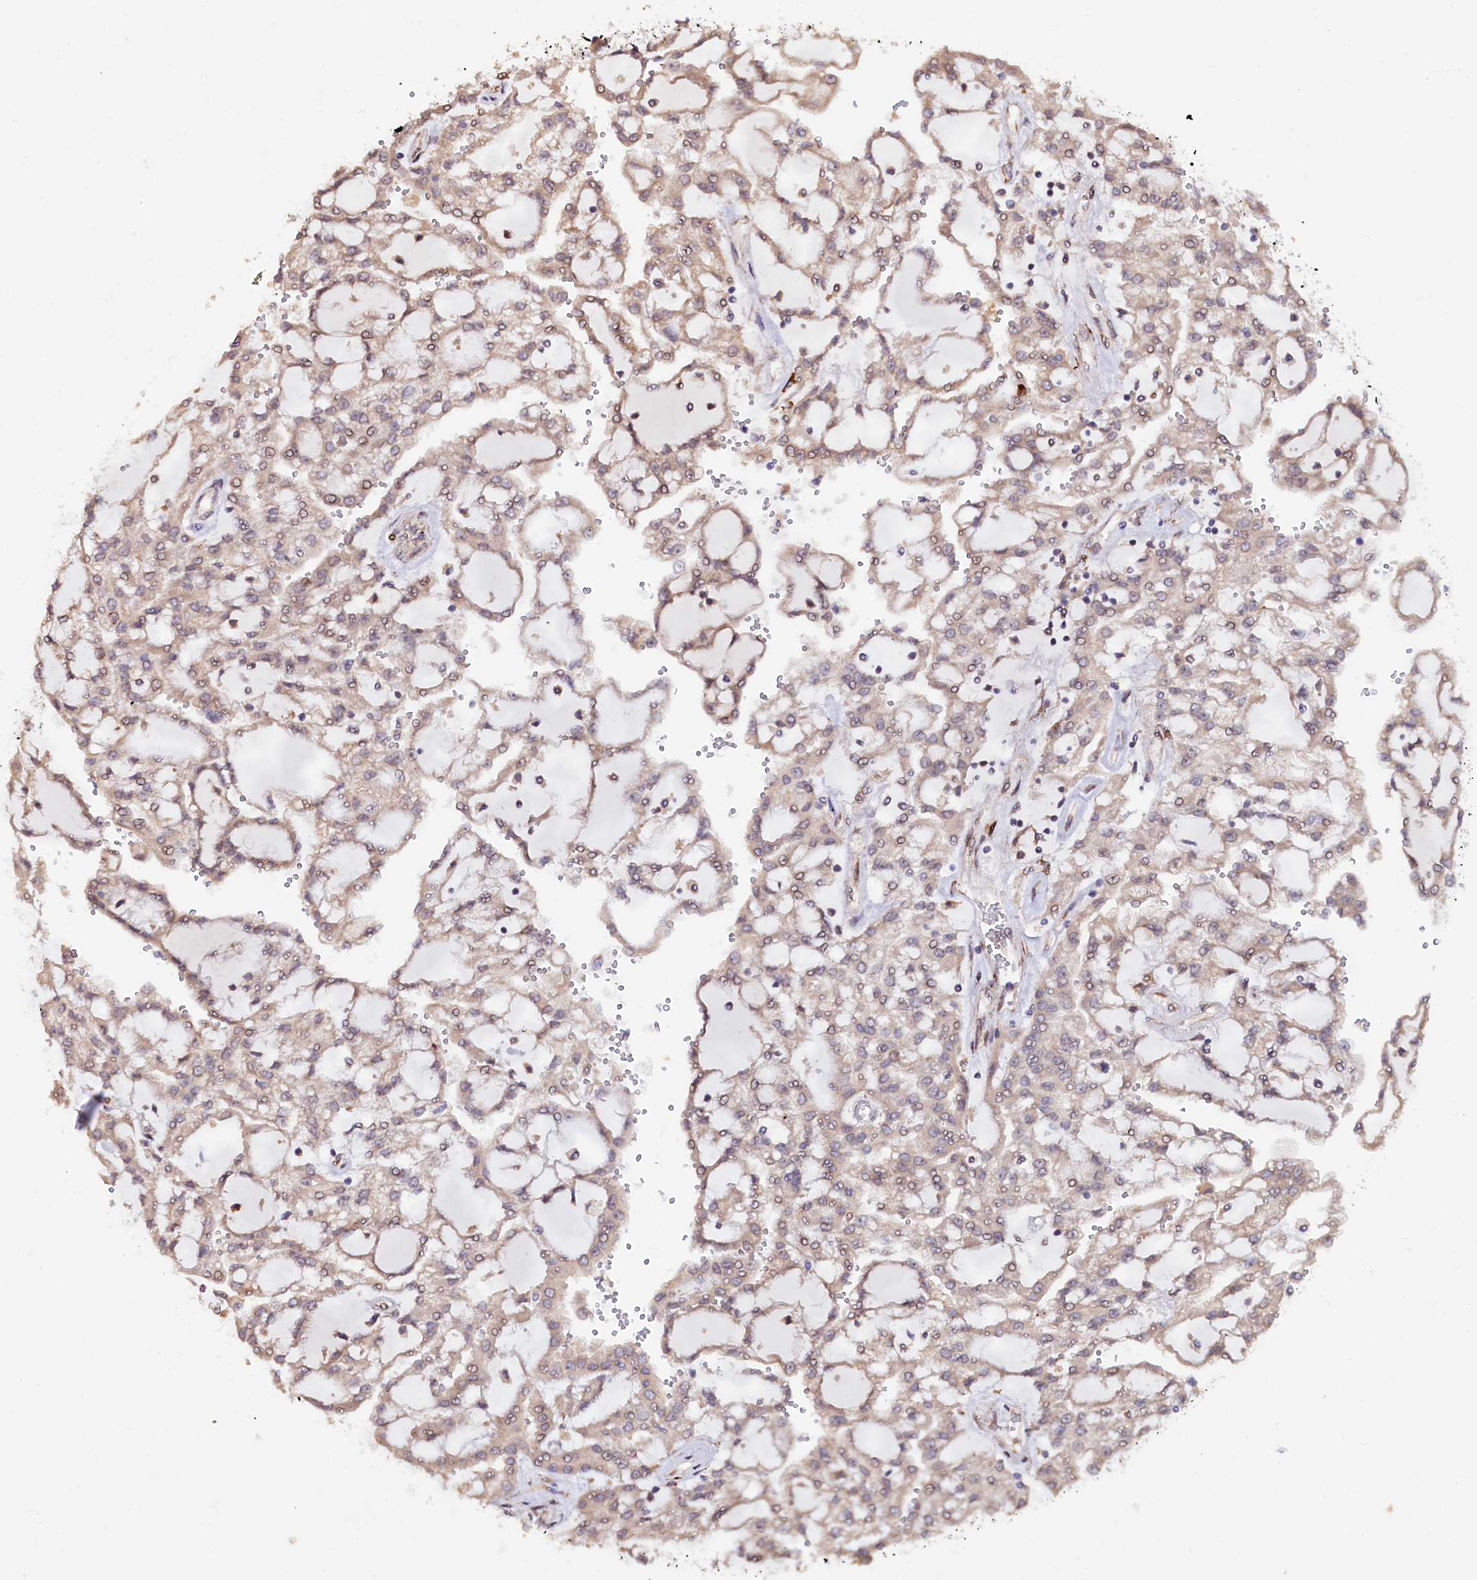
{"staining": {"intensity": "weak", "quantity": "25%-75%", "location": "cytoplasmic/membranous,nuclear"}, "tissue": "renal cancer", "cell_type": "Tumor cells", "image_type": "cancer", "snomed": [{"axis": "morphology", "description": "Adenocarcinoma, NOS"}, {"axis": "topography", "description": "Kidney"}], "caption": "Adenocarcinoma (renal) tissue exhibits weak cytoplasmic/membranous and nuclear staining in about 25%-75% of tumor cells The staining is performed using DAB (3,3'-diaminobenzidine) brown chromogen to label protein expression. The nuclei are counter-stained blue using hematoxylin.", "gene": "C5orf15", "patient": {"sex": "male", "age": 63}}